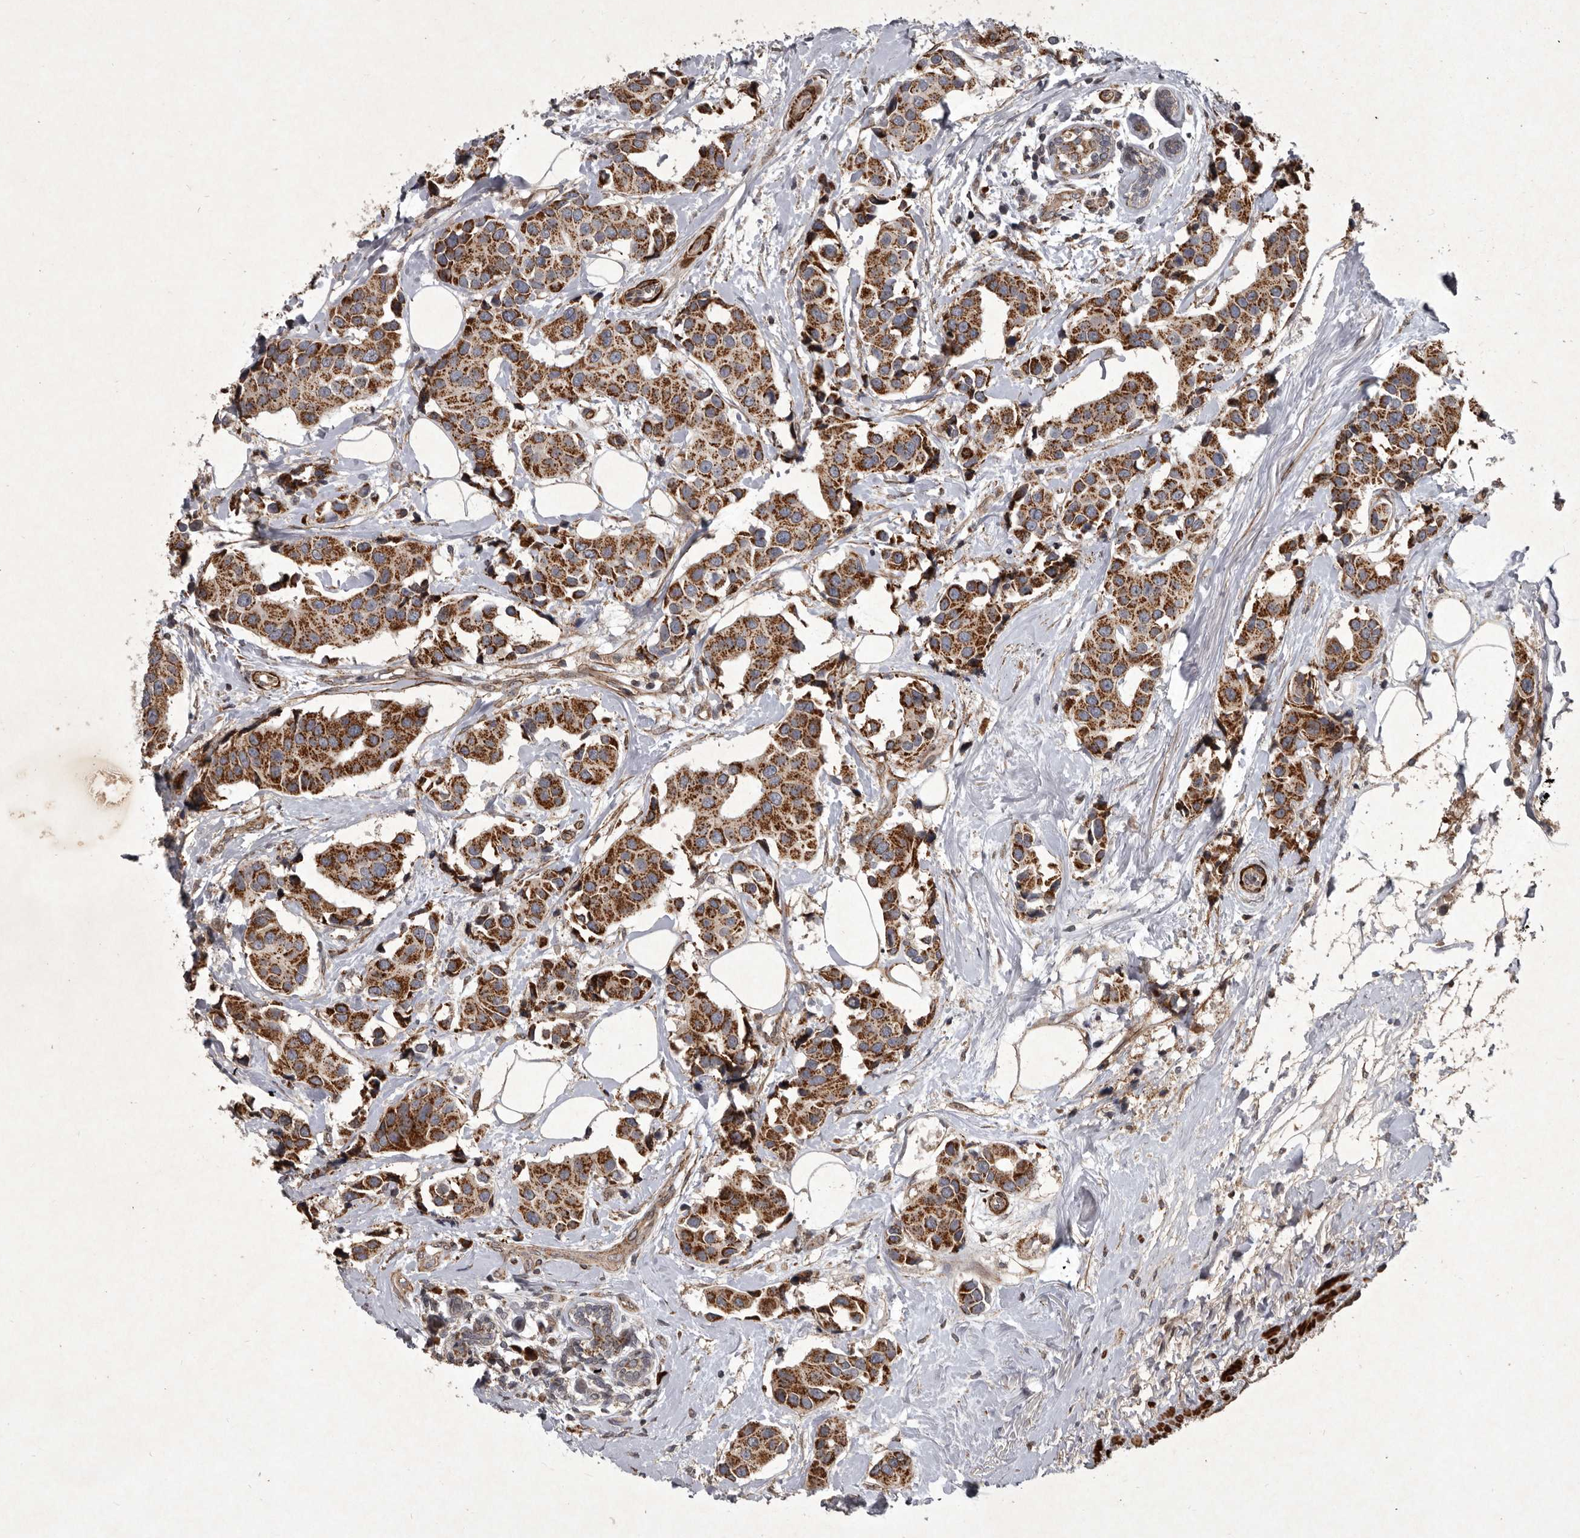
{"staining": {"intensity": "moderate", "quantity": ">75%", "location": "cytoplasmic/membranous"}, "tissue": "breast cancer", "cell_type": "Tumor cells", "image_type": "cancer", "snomed": [{"axis": "morphology", "description": "Normal tissue, NOS"}, {"axis": "morphology", "description": "Duct carcinoma"}, {"axis": "topography", "description": "Breast"}], "caption": "A medium amount of moderate cytoplasmic/membranous expression is seen in approximately >75% of tumor cells in infiltrating ductal carcinoma (breast) tissue. (Stains: DAB in brown, nuclei in blue, Microscopy: brightfield microscopy at high magnification).", "gene": "MRPS15", "patient": {"sex": "female", "age": 39}}